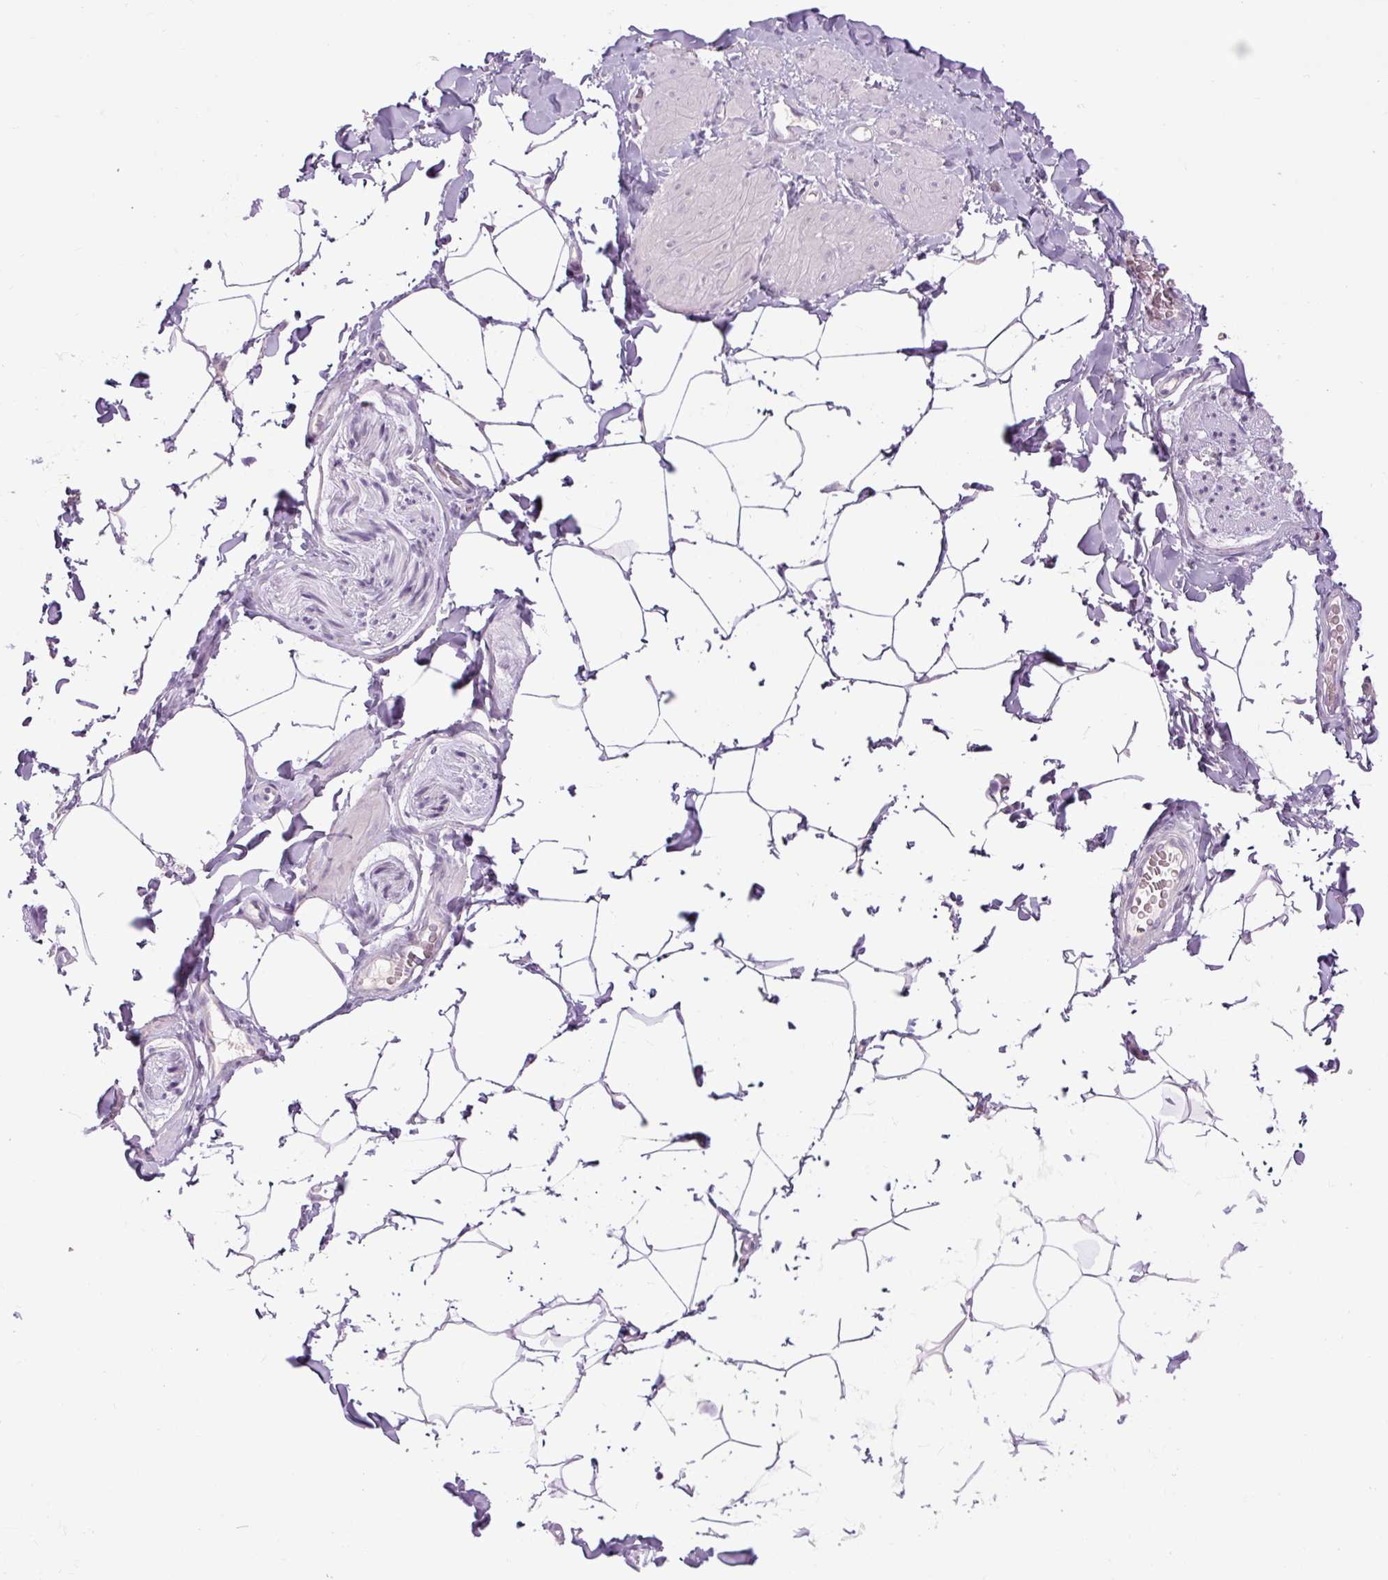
{"staining": {"intensity": "negative", "quantity": "none", "location": "none"}, "tissue": "adipose tissue", "cell_type": "Adipocytes", "image_type": "normal", "snomed": [{"axis": "morphology", "description": "Normal tissue, NOS"}, {"axis": "topography", "description": "Vascular tissue"}, {"axis": "topography", "description": "Peripheral nerve tissue"}], "caption": "Immunohistochemistry (IHC) image of benign adipose tissue stained for a protein (brown), which demonstrates no positivity in adipocytes.", "gene": "FABP7", "patient": {"sex": "male", "age": 41}}